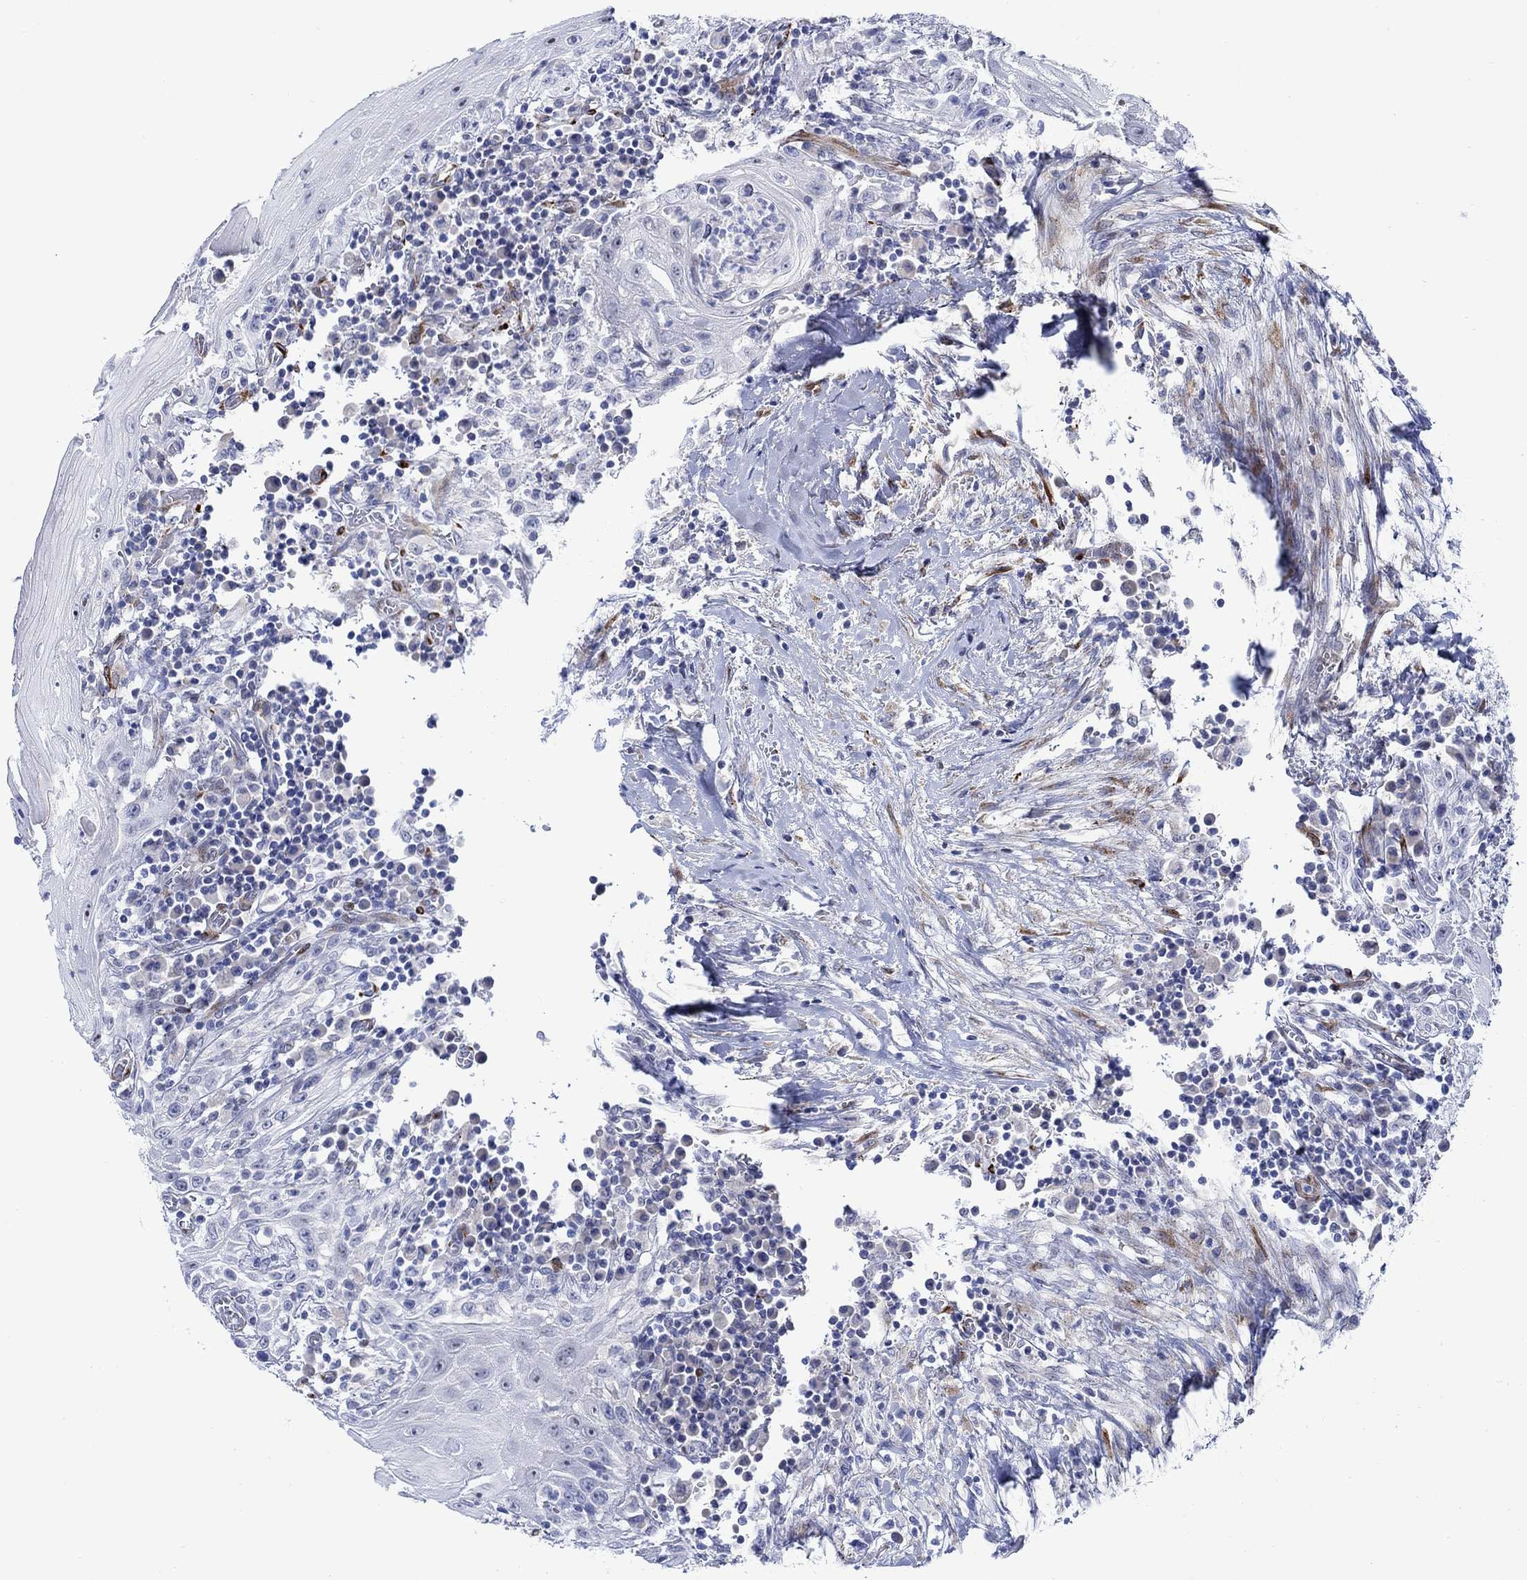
{"staining": {"intensity": "negative", "quantity": "none", "location": "none"}, "tissue": "head and neck cancer", "cell_type": "Tumor cells", "image_type": "cancer", "snomed": [{"axis": "morphology", "description": "Squamous cell carcinoma, NOS"}, {"axis": "topography", "description": "Oral tissue"}, {"axis": "topography", "description": "Head-Neck"}], "caption": "The immunohistochemistry photomicrograph has no significant expression in tumor cells of head and neck cancer tissue.", "gene": "KSR2", "patient": {"sex": "male", "age": 58}}